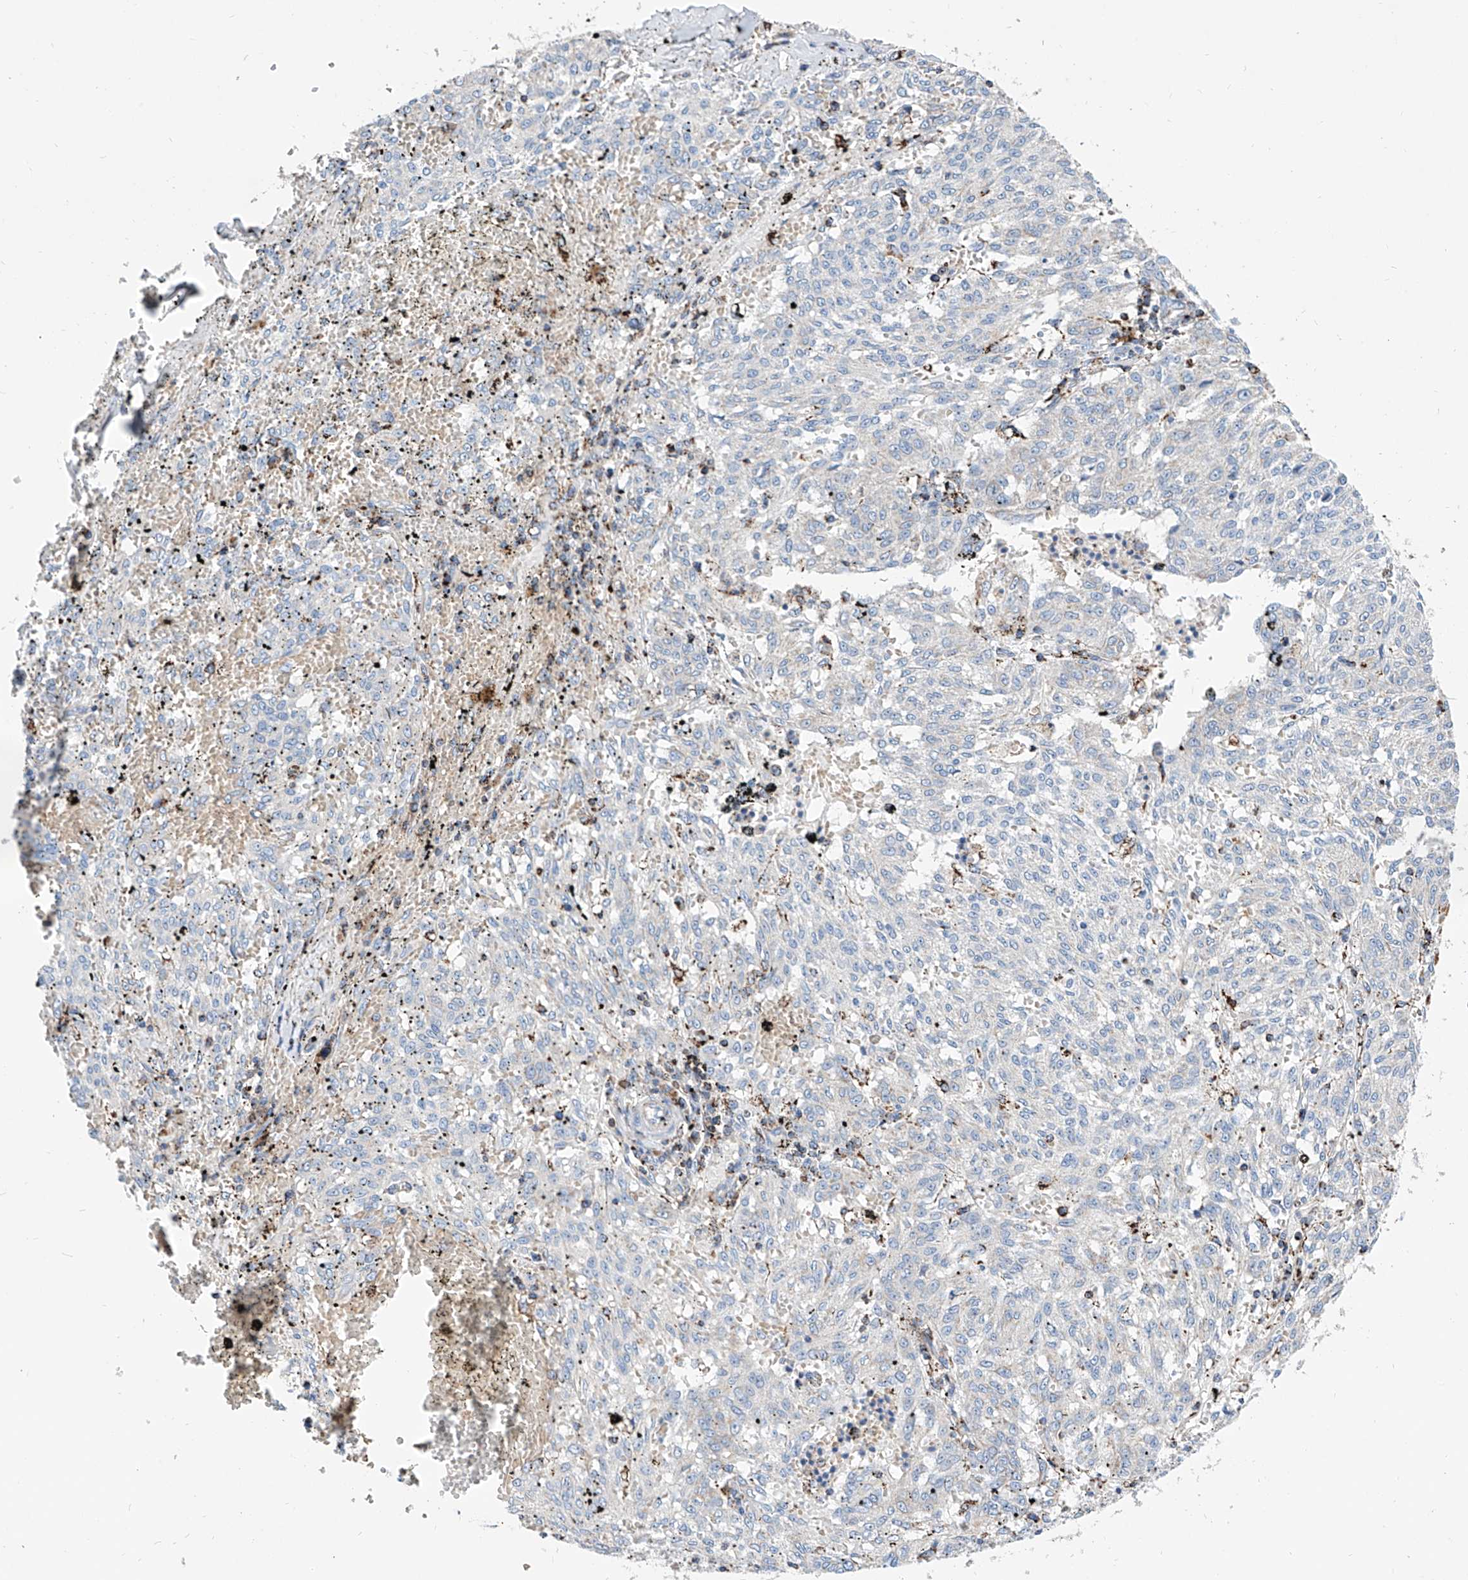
{"staining": {"intensity": "negative", "quantity": "none", "location": "none"}, "tissue": "melanoma", "cell_type": "Tumor cells", "image_type": "cancer", "snomed": [{"axis": "morphology", "description": "Malignant melanoma, NOS"}, {"axis": "topography", "description": "Skin"}], "caption": "Tumor cells show no significant positivity in melanoma. The staining was performed using DAB (3,3'-diaminobenzidine) to visualize the protein expression in brown, while the nuclei were stained in blue with hematoxylin (Magnification: 20x).", "gene": "CPNE5", "patient": {"sex": "female", "age": 72}}